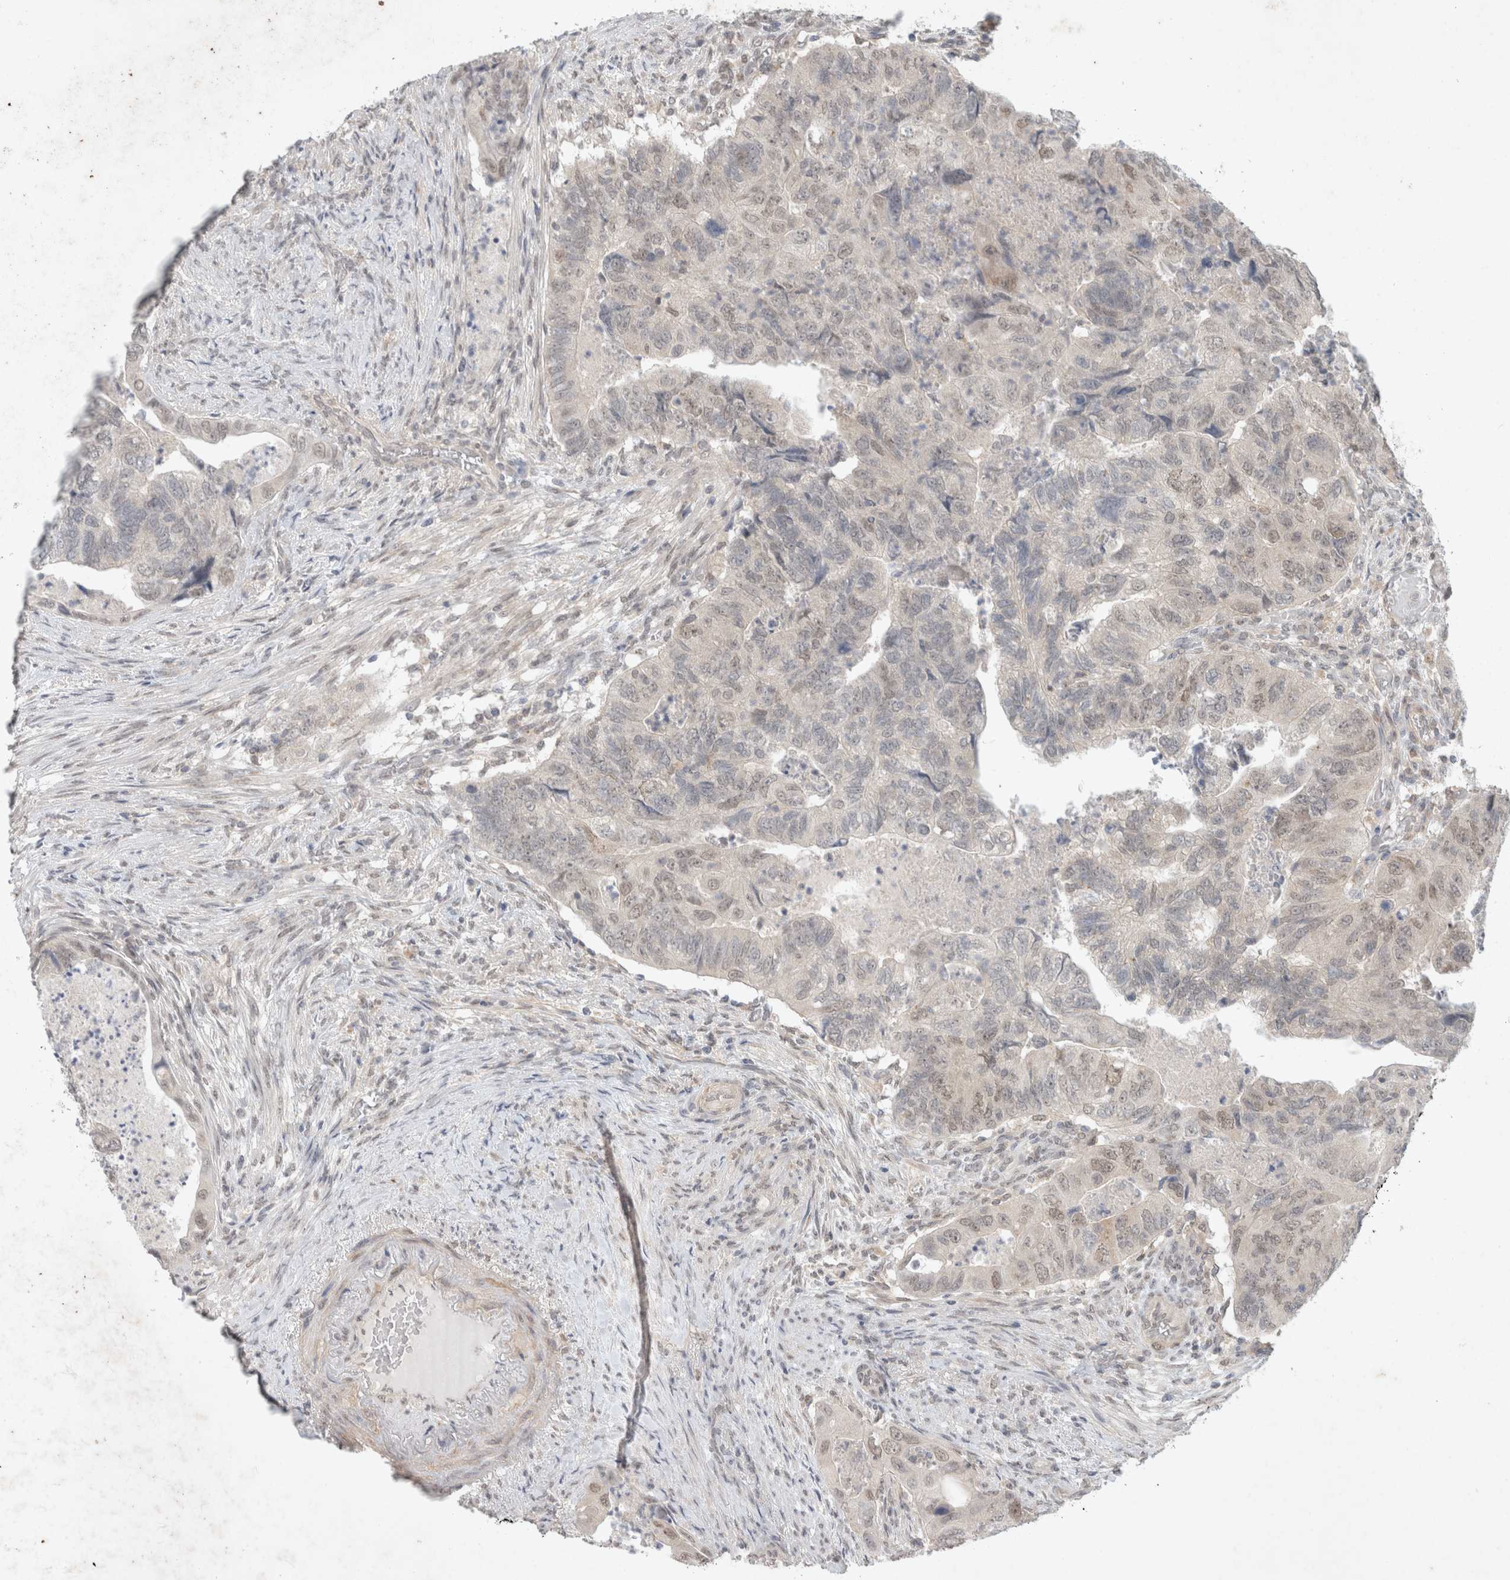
{"staining": {"intensity": "weak", "quantity": "<25%", "location": "nuclear"}, "tissue": "colorectal cancer", "cell_type": "Tumor cells", "image_type": "cancer", "snomed": [{"axis": "morphology", "description": "Adenocarcinoma, NOS"}, {"axis": "topography", "description": "Rectum"}], "caption": "This micrograph is of colorectal cancer (adenocarcinoma) stained with immunohistochemistry to label a protein in brown with the nuclei are counter-stained blue. There is no expression in tumor cells.", "gene": "FBXO42", "patient": {"sex": "male", "age": 63}}